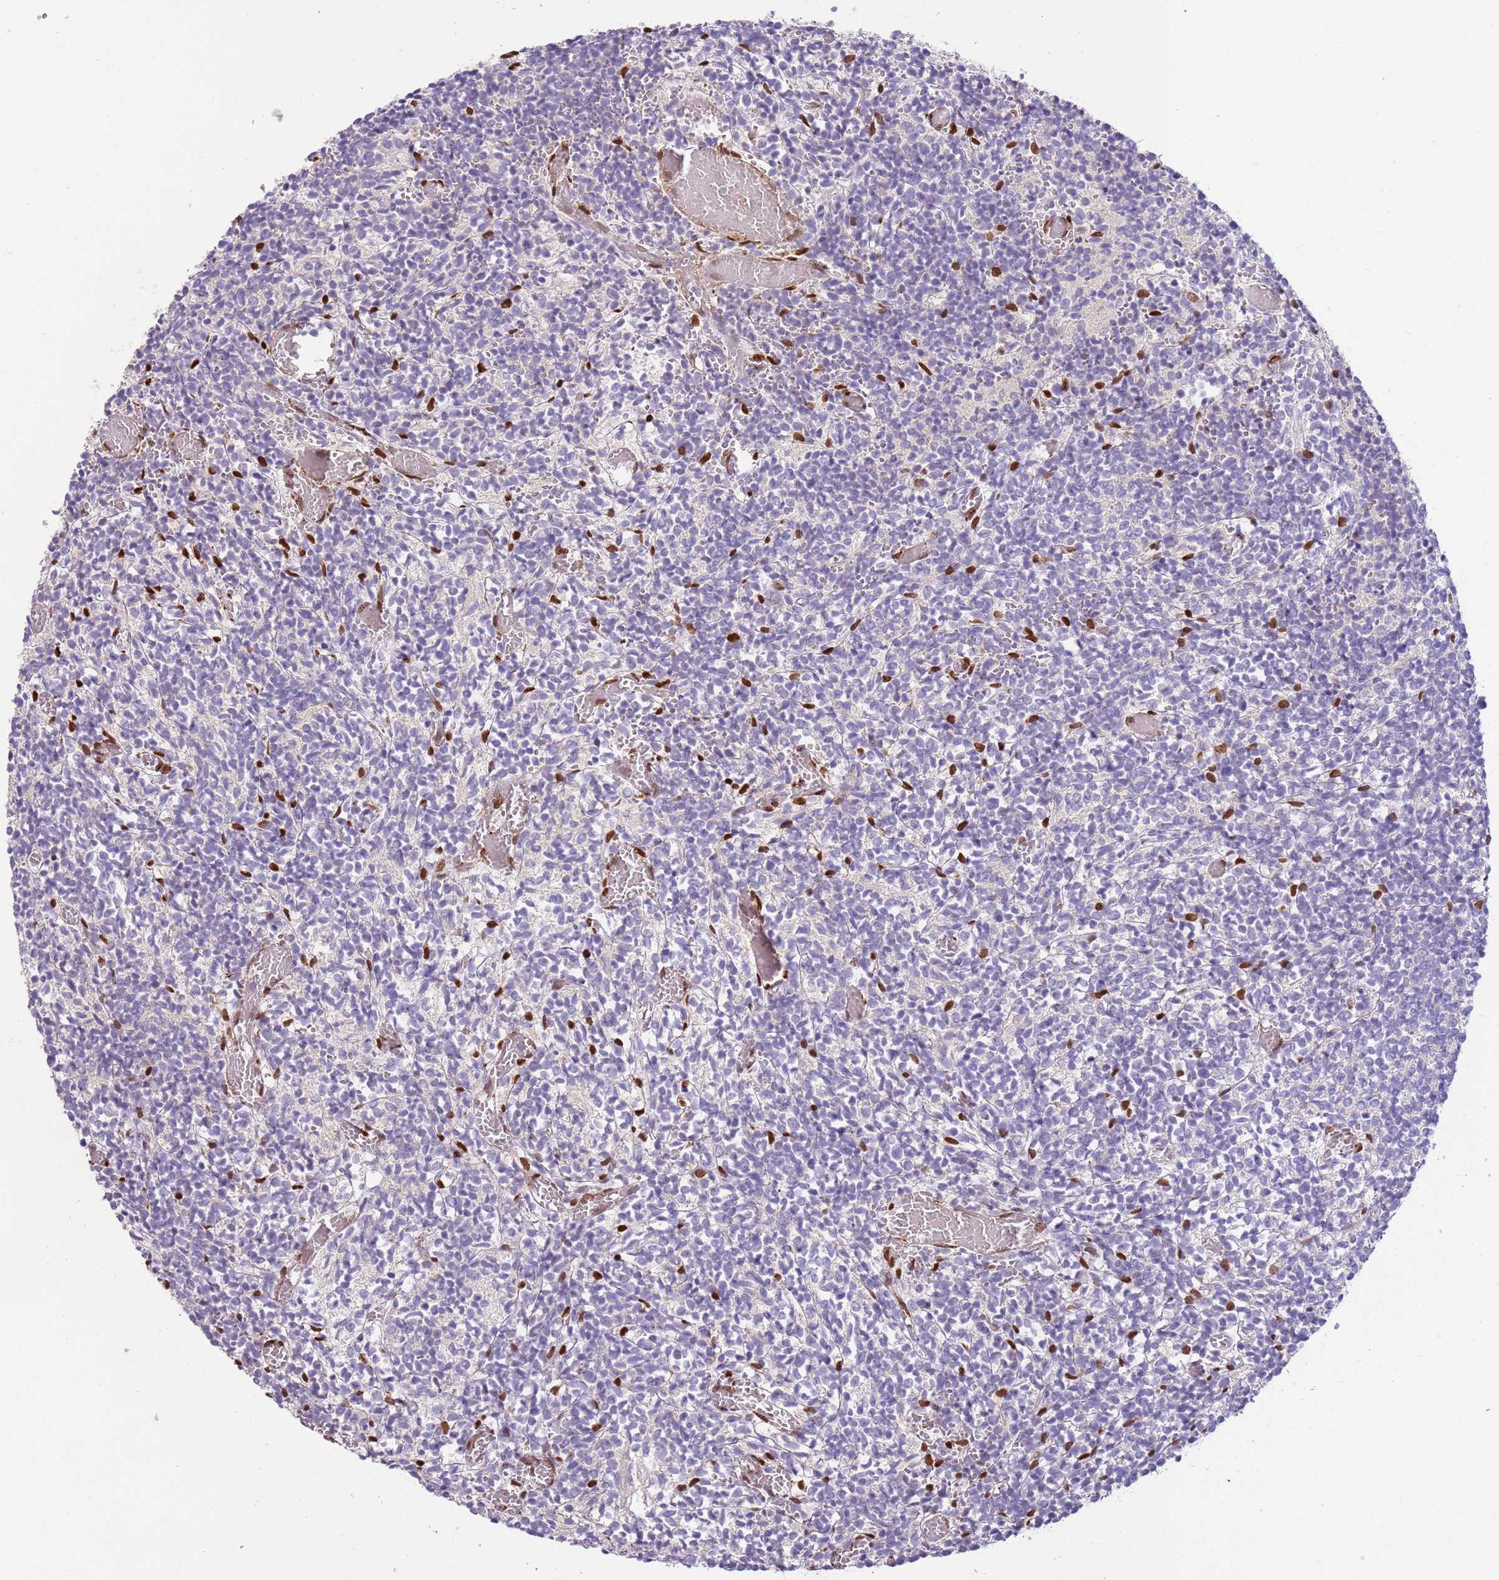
{"staining": {"intensity": "negative", "quantity": "none", "location": "none"}, "tissue": "glioma", "cell_type": "Tumor cells", "image_type": "cancer", "snomed": [{"axis": "morphology", "description": "Glioma, malignant, Low grade"}, {"axis": "topography", "description": "Brain"}], "caption": "Immunohistochemistry (IHC) histopathology image of neoplastic tissue: human malignant glioma (low-grade) stained with DAB shows no significant protein expression in tumor cells.", "gene": "TMEM47", "patient": {"sex": "female", "age": 1}}